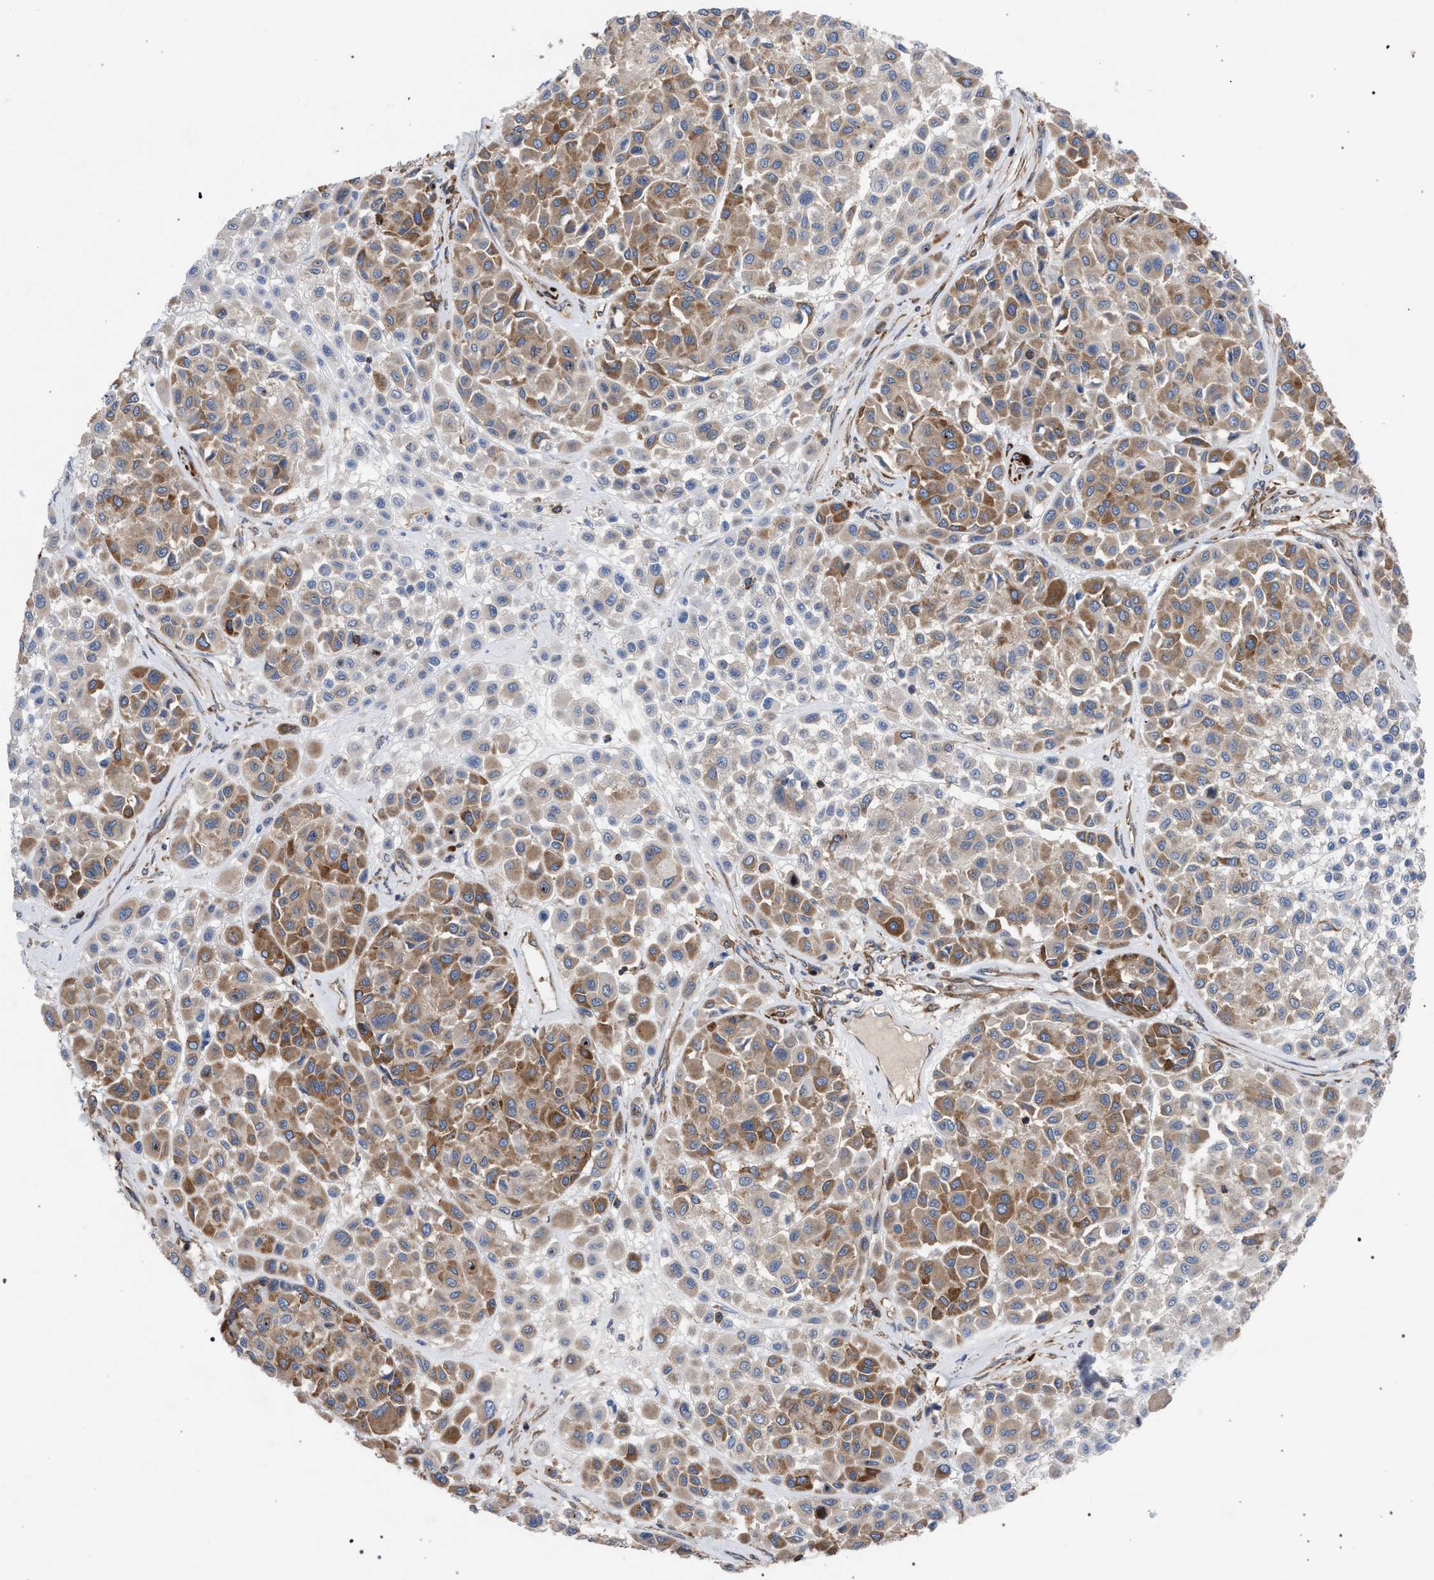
{"staining": {"intensity": "moderate", "quantity": ">75%", "location": "cytoplasmic/membranous"}, "tissue": "melanoma", "cell_type": "Tumor cells", "image_type": "cancer", "snomed": [{"axis": "morphology", "description": "Malignant melanoma, Metastatic site"}, {"axis": "topography", "description": "Soft tissue"}], "caption": "Melanoma was stained to show a protein in brown. There is medium levels of moderate cytoplasmic/membranous staining in approximately >75% of tumor cells. Using DAB (3,3'-diaminobenzidine) (brown) and hematoxylin (blue) stains, captured at high magnification using brightfield microscopy.", "gene": "CDR2L", "patient": {"sex": "male", "age": 41}}